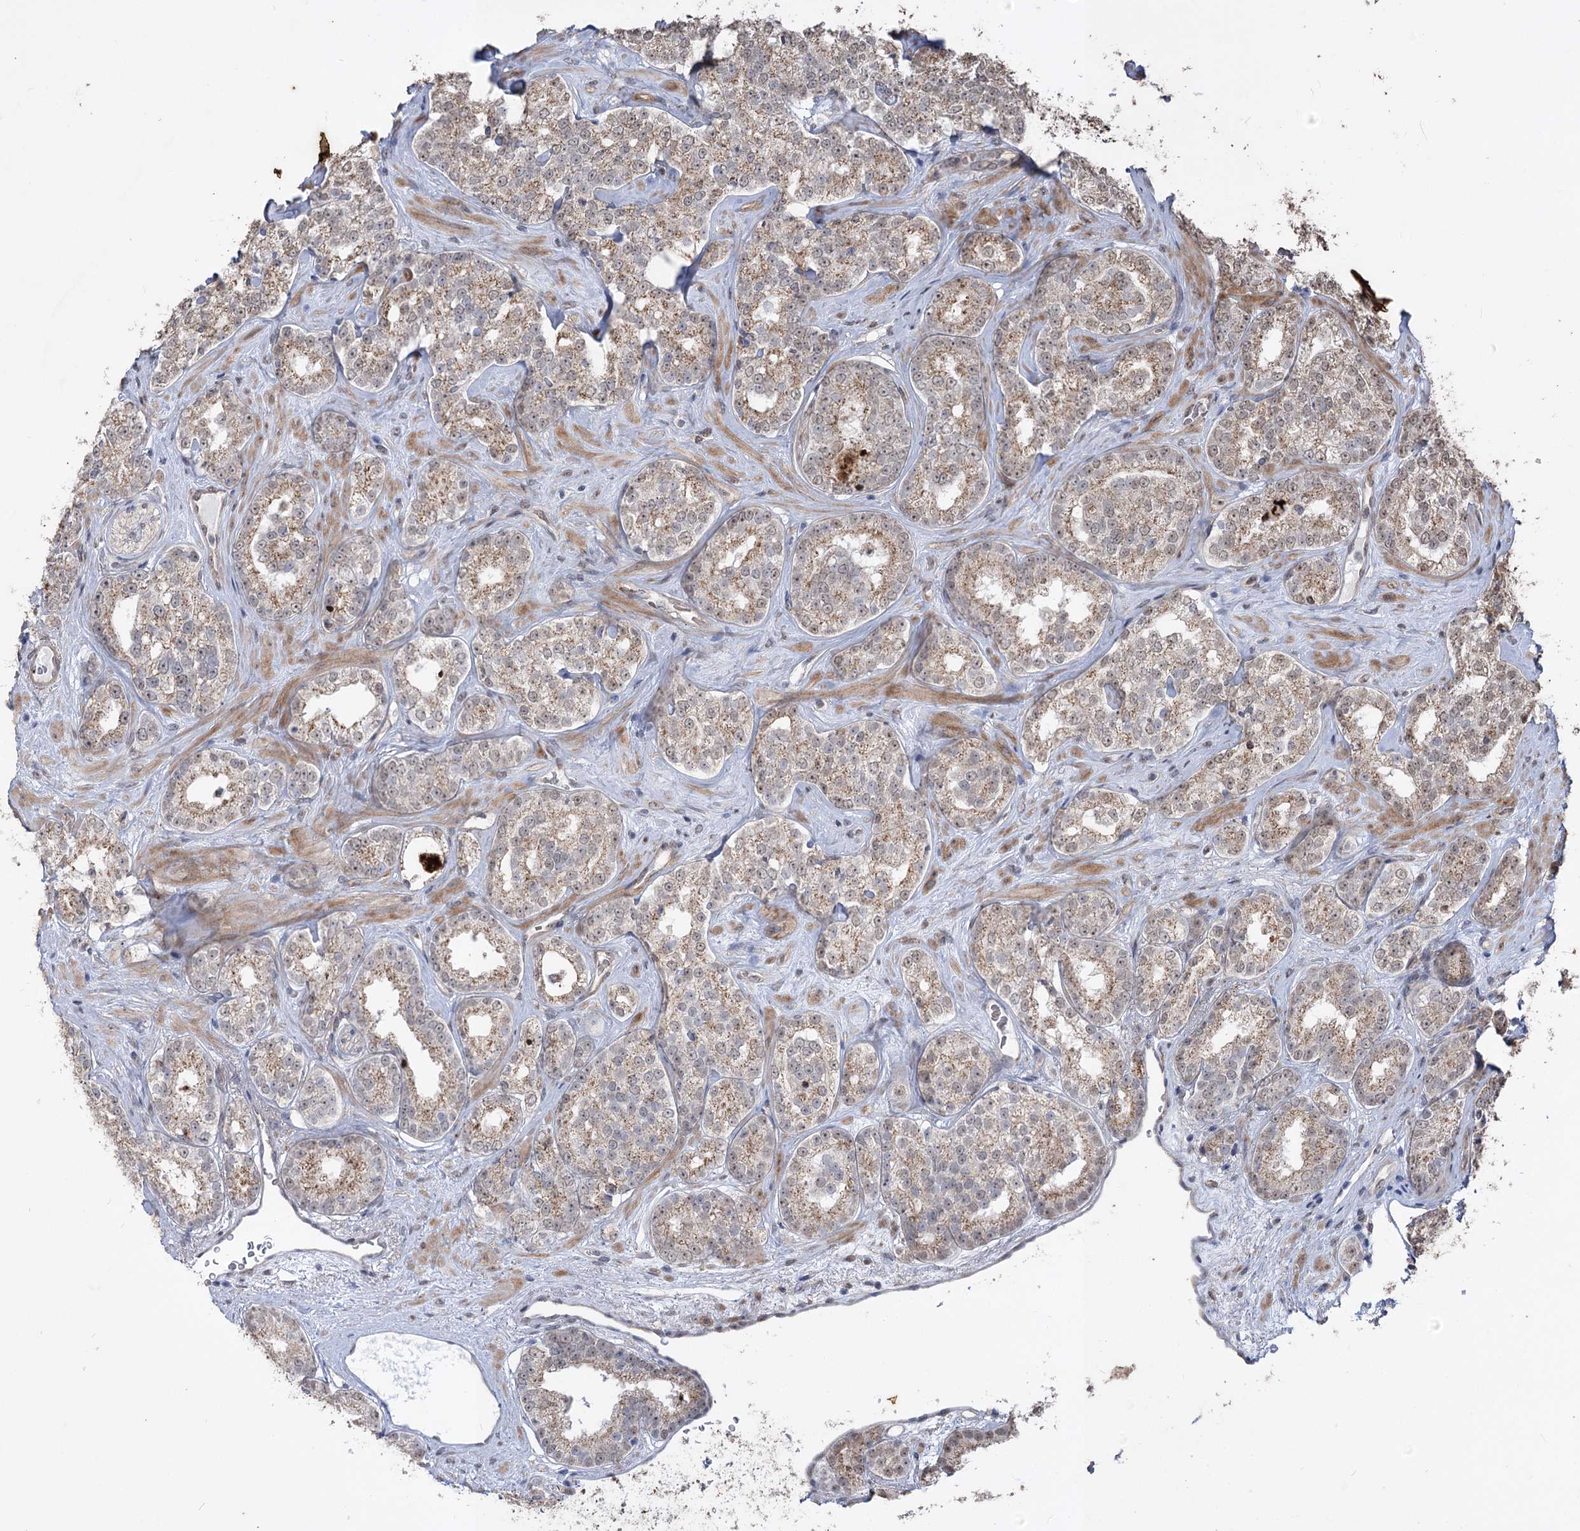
{"staining": {"intensity": "moderate", "quantity": ">75%", "location": "cytoplasmic/membranous"}, "tissue": "prostate cancer", "cell_type": "Tumor cells", "image_type": "cancer", "snomed": [{"axis": "morphology", "description": "Normal tissue, NOS"}, {"axis": "morphology", "description": "Adenocarcinoma, High grade"}, {"axis": "topography", "description": "Prostate"}], "caption": "The histopathology image exhibits immunohistochemical staining of prostate high-grade adenocarcinoma. There is moderate cytoplasmic/membranous staining is appreciated in approximately >75% of tumor cells.", "gene": "ZSCAN23", "patient": {"sex": "male", "age": 83}}